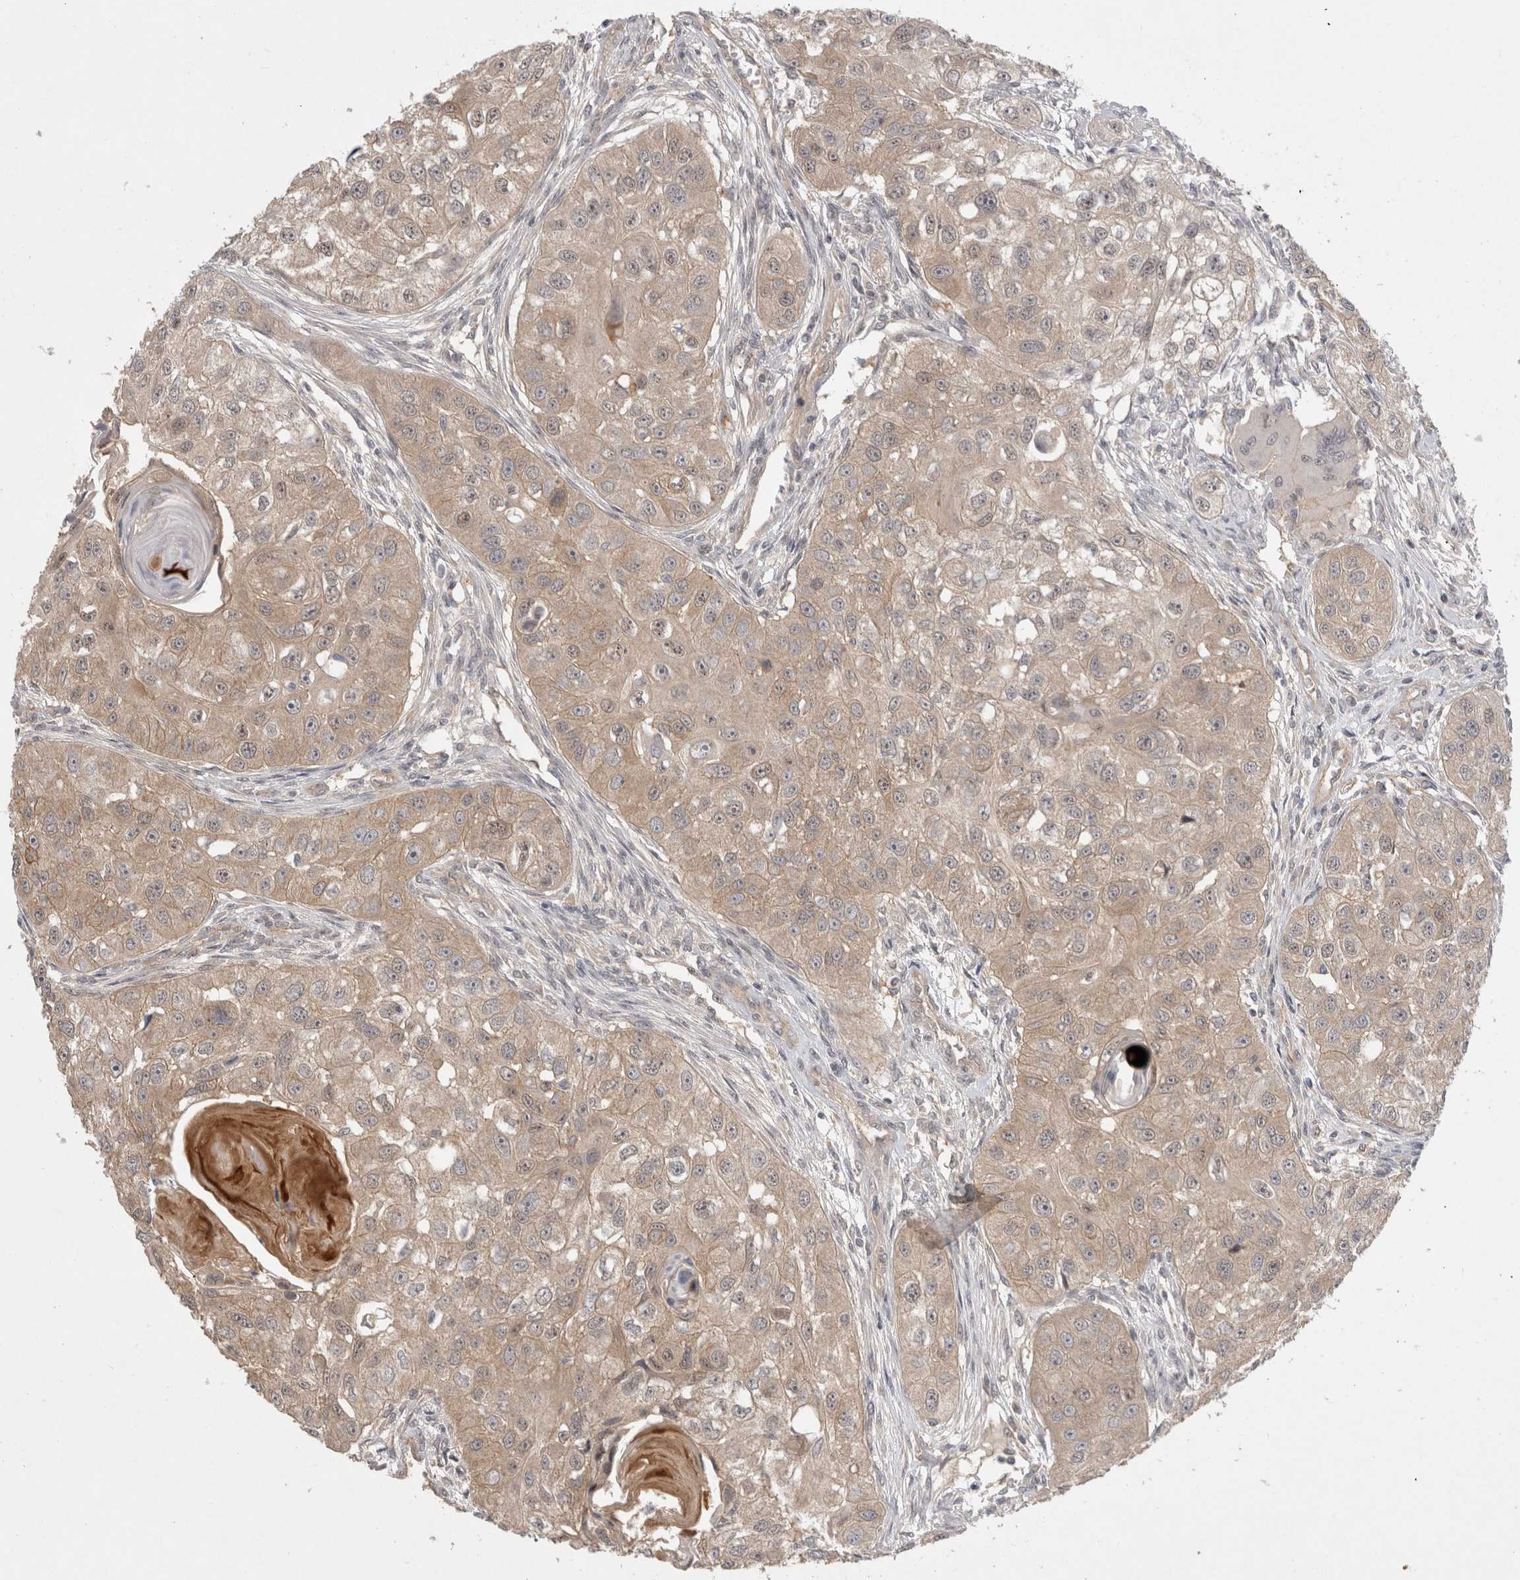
{"staining": {"intensity": "weak", "quantity": ">75%", "location": "cytoplasmic/membranous"}, "tissue": "head and neck cancer", "cell_type": "Tumor cells", "image_type": "cancer", "snomed": [{"axis": "morphology", "description": "Normal tissue, NOS"}, {"axis": "morphology", "description": "Squamous cell carcinoma, NOS"}, {"axis": "topography", "description": "Skeletal muscle"}, {"axis": "topography", "description": "Head-Neck"}], "caption": "IHC of head and neck cancer (squamous cell carcinoma) reveals low levels of weak cytoplasmic/membranous staining in about >75% of tumor cells.", "gene": "CERS3", "patient": {"sex": "male", "age": 51}}